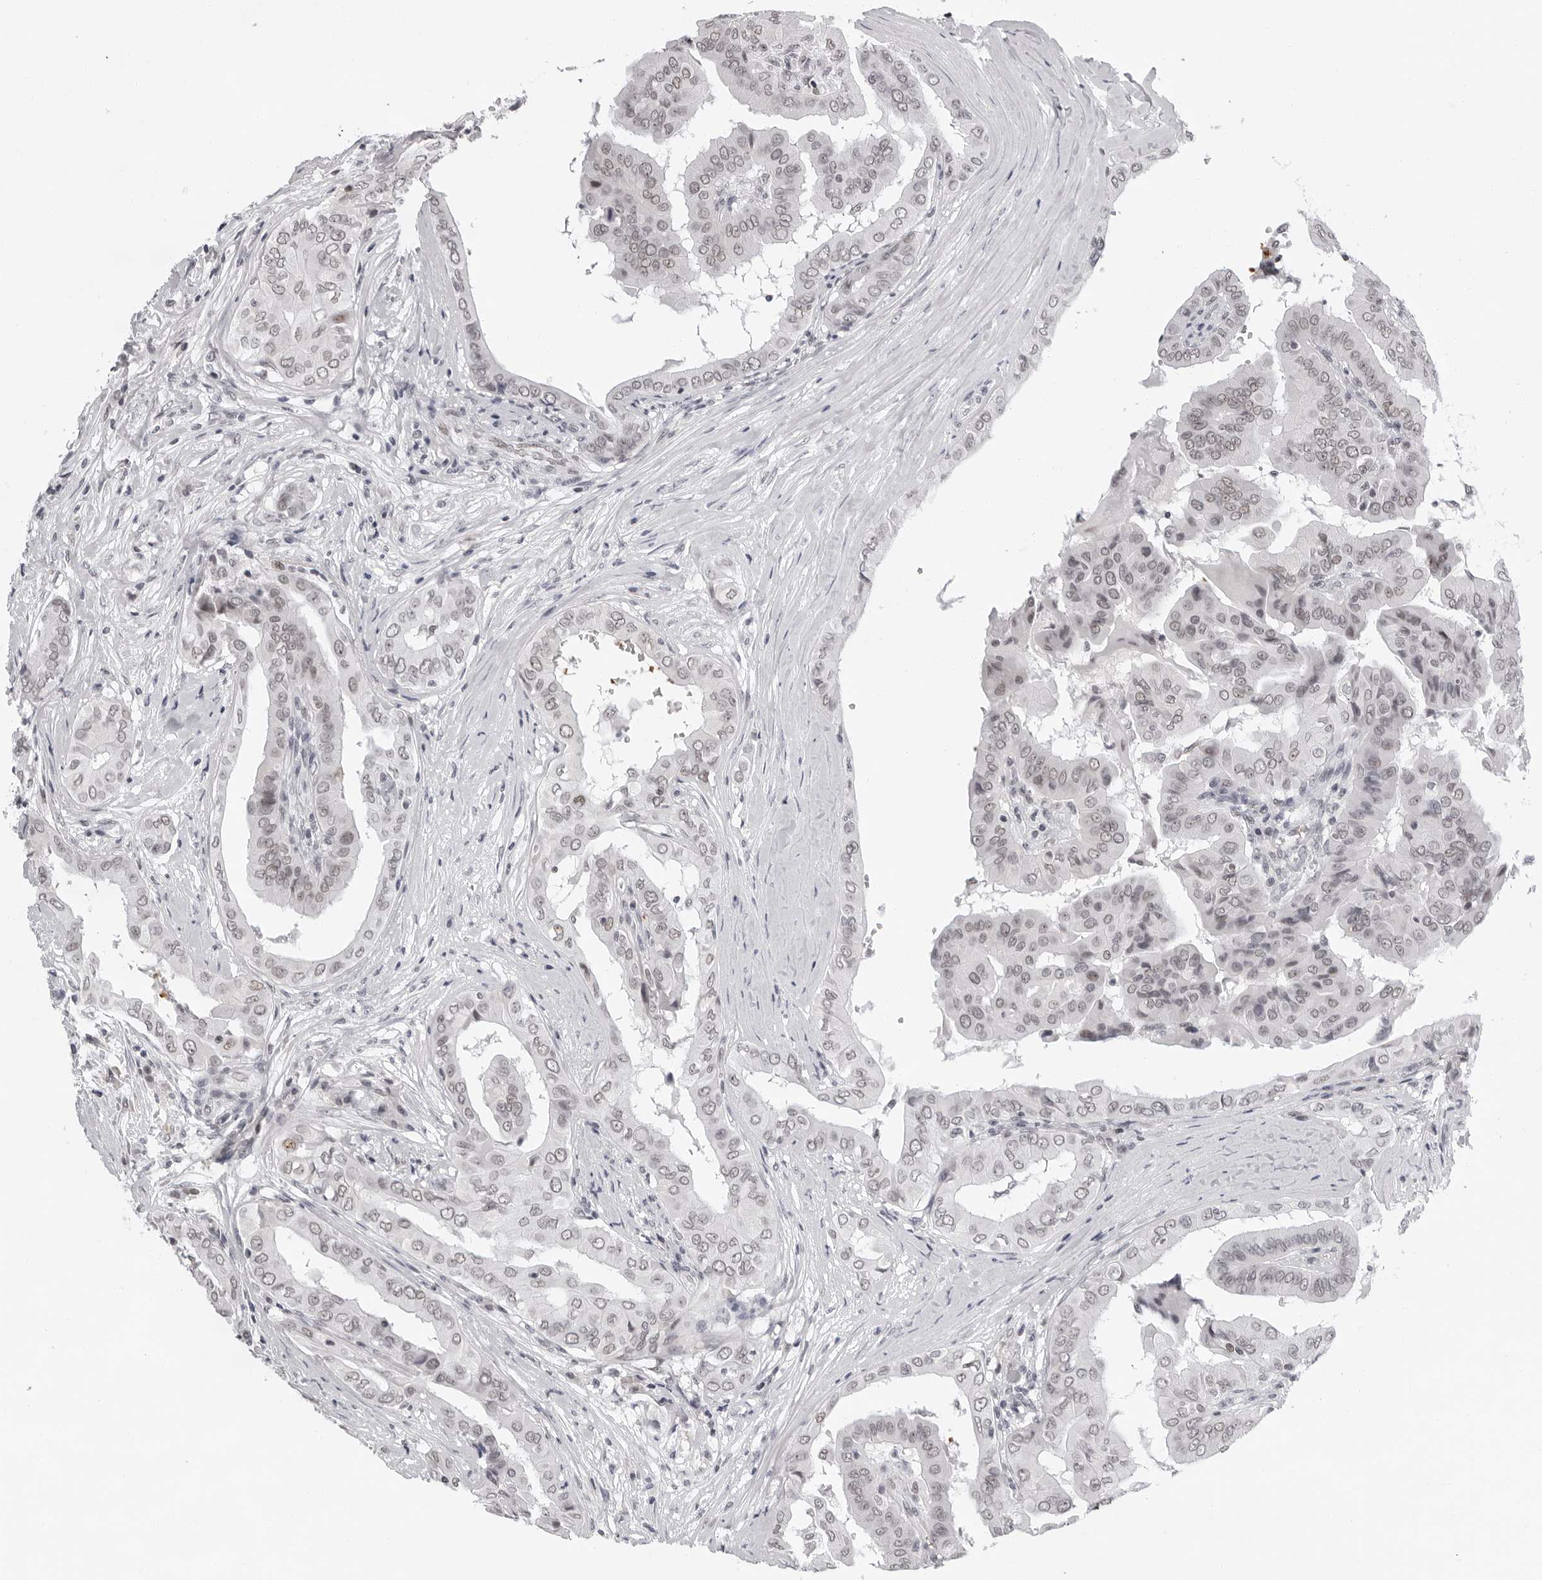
{"staining": {"intensity": "weak", "quantity": ">75%", "location": "nuclear"}, "tissue": "thyroid cancer", "cell_type": "Tumor cells", "image_type": "cancer", "snomed": [{"axis": "morphology", "description": "Papillary adenocarcinoma, NOS"}, {"axis": "topography", "description": "Thyroid gland"}], "caption": "High-magnification brightfield microscopy of thyroid cancer (papillary adenocarcinoma) stained with DAB (3,3'-diaminobenzidine) (brown) and counterstained with hematoxylin (blue). tumor cells exhibit weak nuclear staining is present in approximately>75% of cells.", "gene": "USP1", "patient": {"sex": "male", "age": 33}}